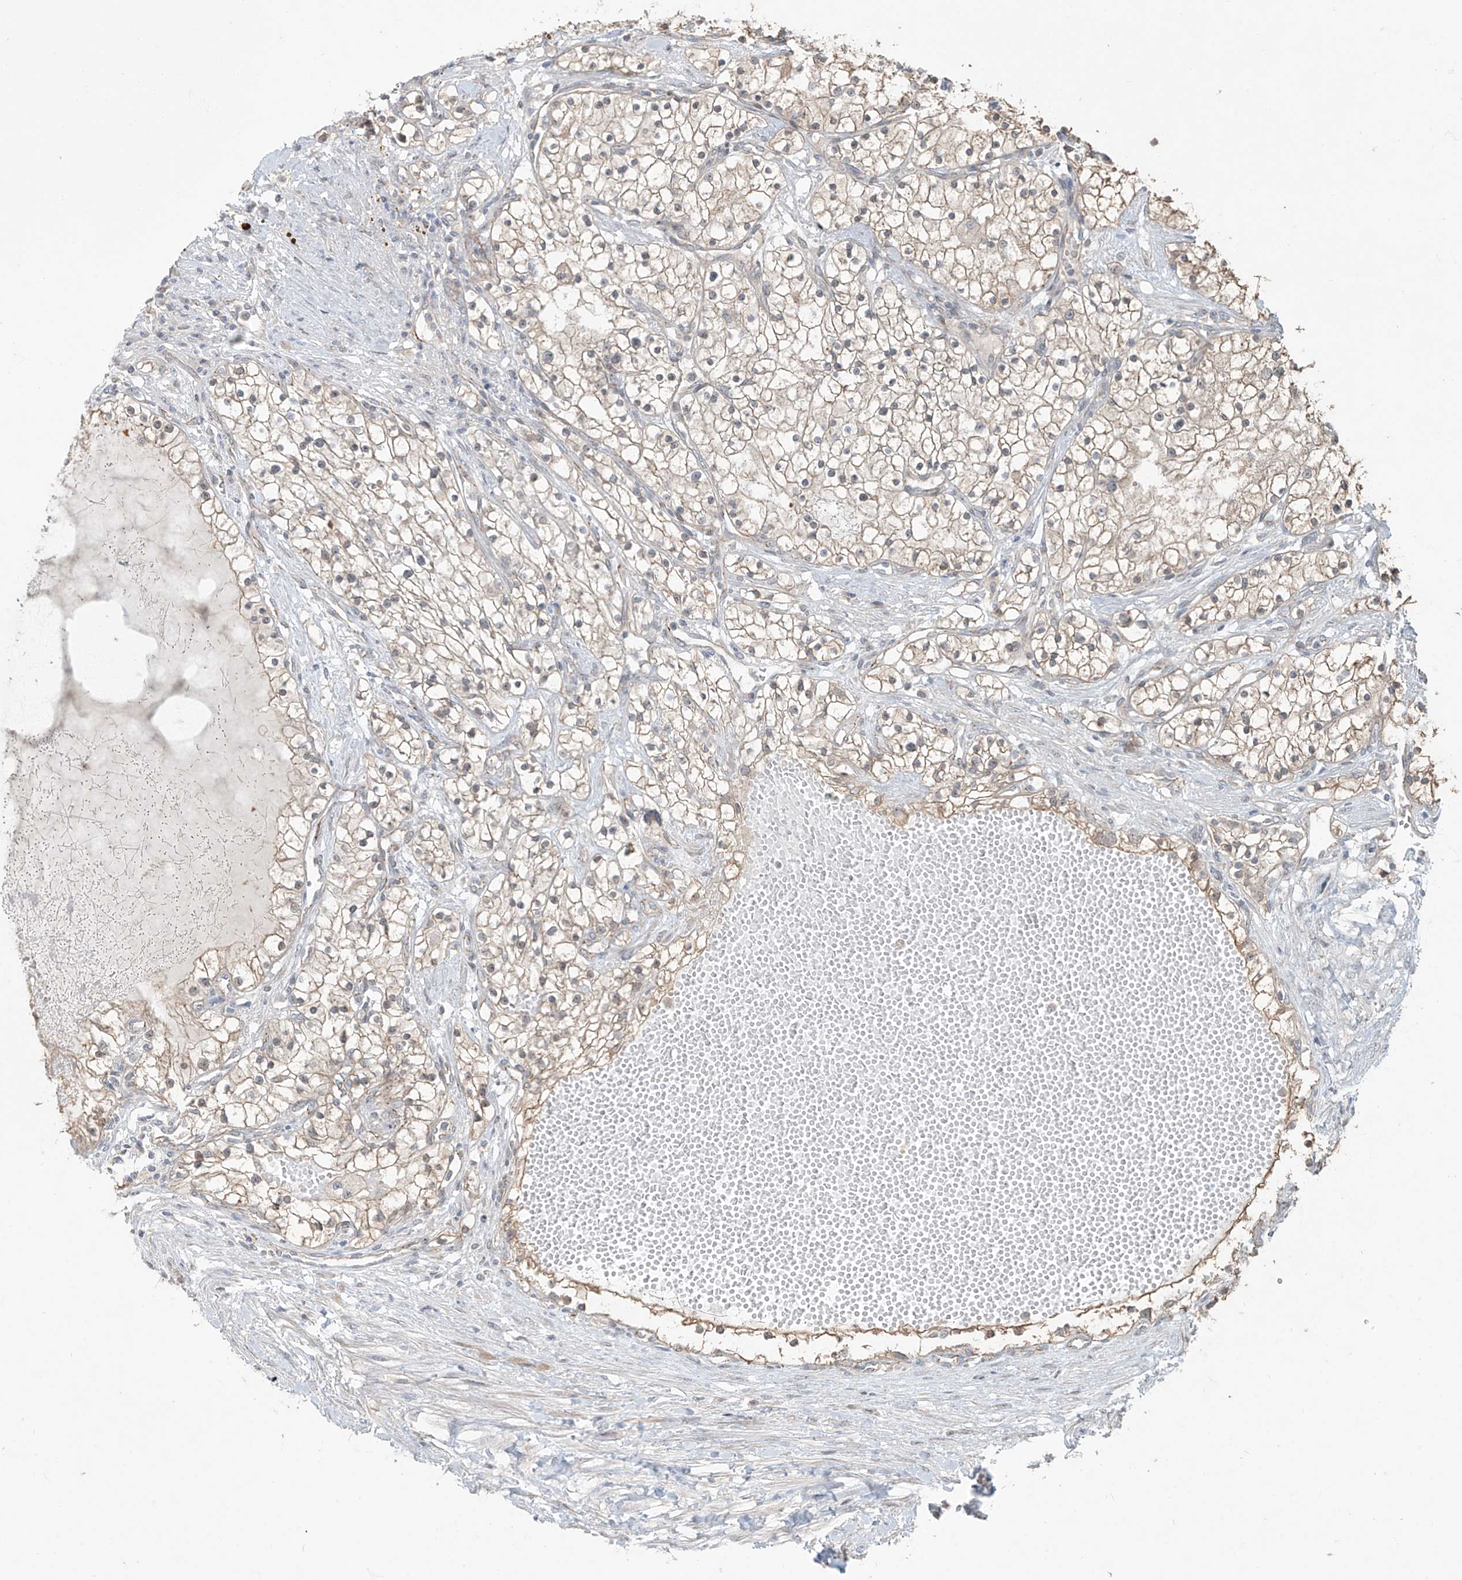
{"staining": {"intensity": "weak", "quantity": ">75%", "location": "cytoplasmic/membranous"}, "tissue": "renal cancer", "cell_type": "Tumor cells", "image_type": "cancer", "snomed": [{"axis": "morphology", "description": "Normal tissue, NOS"}, {"axis": "morphology", "description": "Adenocarcinoma, NOS"}, {"axis": "topography", "description": "Kidney"}], "caption": "Human adenocarcinoma (renal) stained with a brown dye shows weak cytoplasmic/membranous positive staining in approximately >75% of tumor cells.", "gene": "ZNF16", "patient": {"sex": "male", "age": 68}}